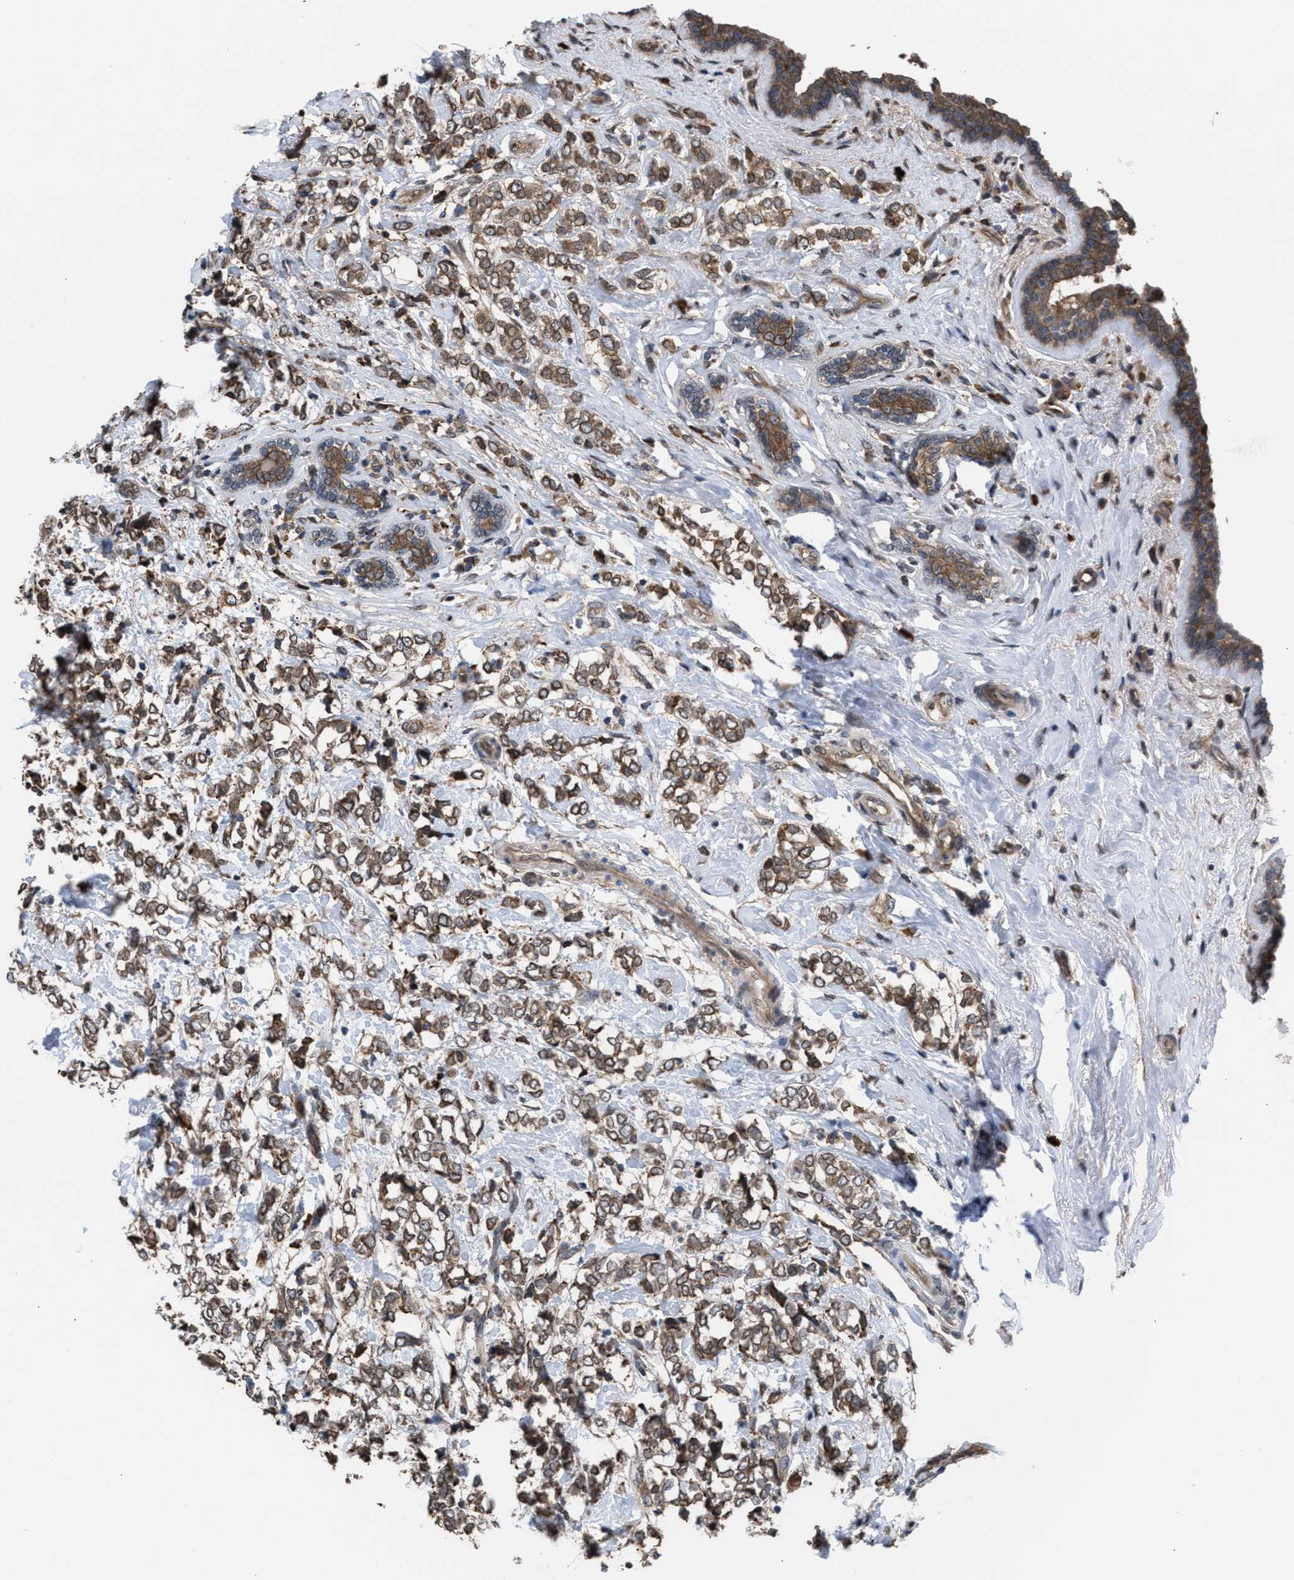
{"staining": {"intensity": "moderate", "quantity": ">75%", "location": "cytoplasmic/membranous"}, "tissue": "breast cancer", "cell_type": "Tumor cells", "image_type": "cancer", "snomed": [{"axis": "morphology", "description": "Normal tissue, NOS"}, {"axis": "morphology", "description": "Lobular carcinoma"}, {"axis": "topography", "description": "Breast"}], "caption": "A photomicrograph of breast lobular carcinoma stained for a protein reveals moderate cytoplasmic/membranous brown staining in tumor cells.", "gene": "TP53BP2", "patient": {"sex": "female", "age": 47}}